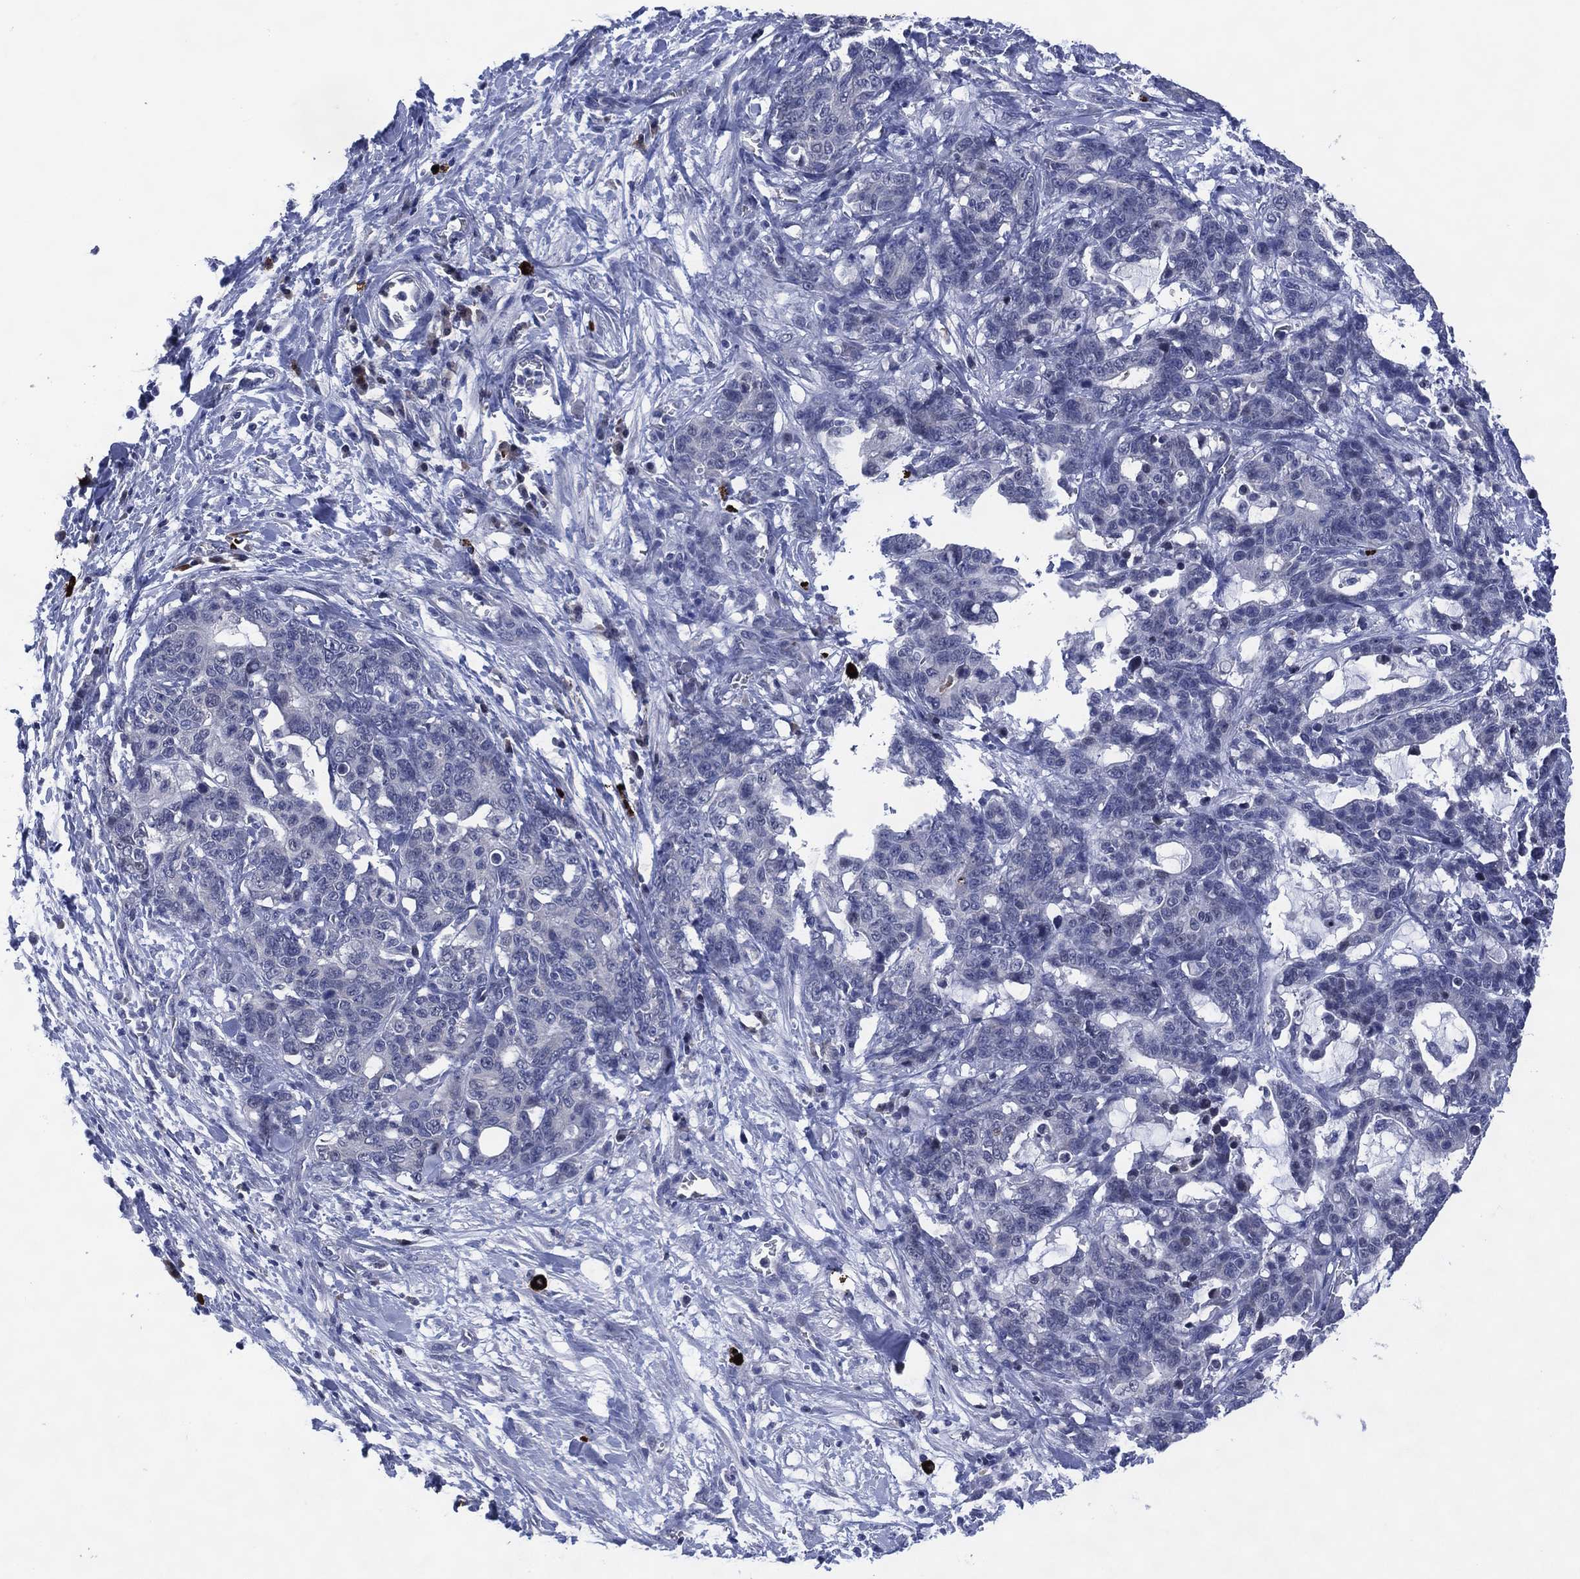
{"staining": {"intensity": "negative", "quantity": "none", "location": "none"}, "tissue": "stomach cancer", "cell_type": "Tumor cells", "image_type": "cancer", "snomed": [{"axis": "morphology", "description": "Normal tissue, NOS"}, {"axis": "morphology", "description": "Adenocarcinoma, NOS"}, {"axis": "topography", "description": "Stomach"}], "caption": "An immunohistochemistry (IHC) micrograph of stomach cancer (adenocarcinoma) is shown. There is no staining in tumor cells of stomach cancer (adenocarcinoma). Brightfield microscopy of IHC stained with DAB (brown) and hematoxylin (blue), captured at high magnification.", "gene": "USP26", "patient": {"sex": "female", "age": 64}}